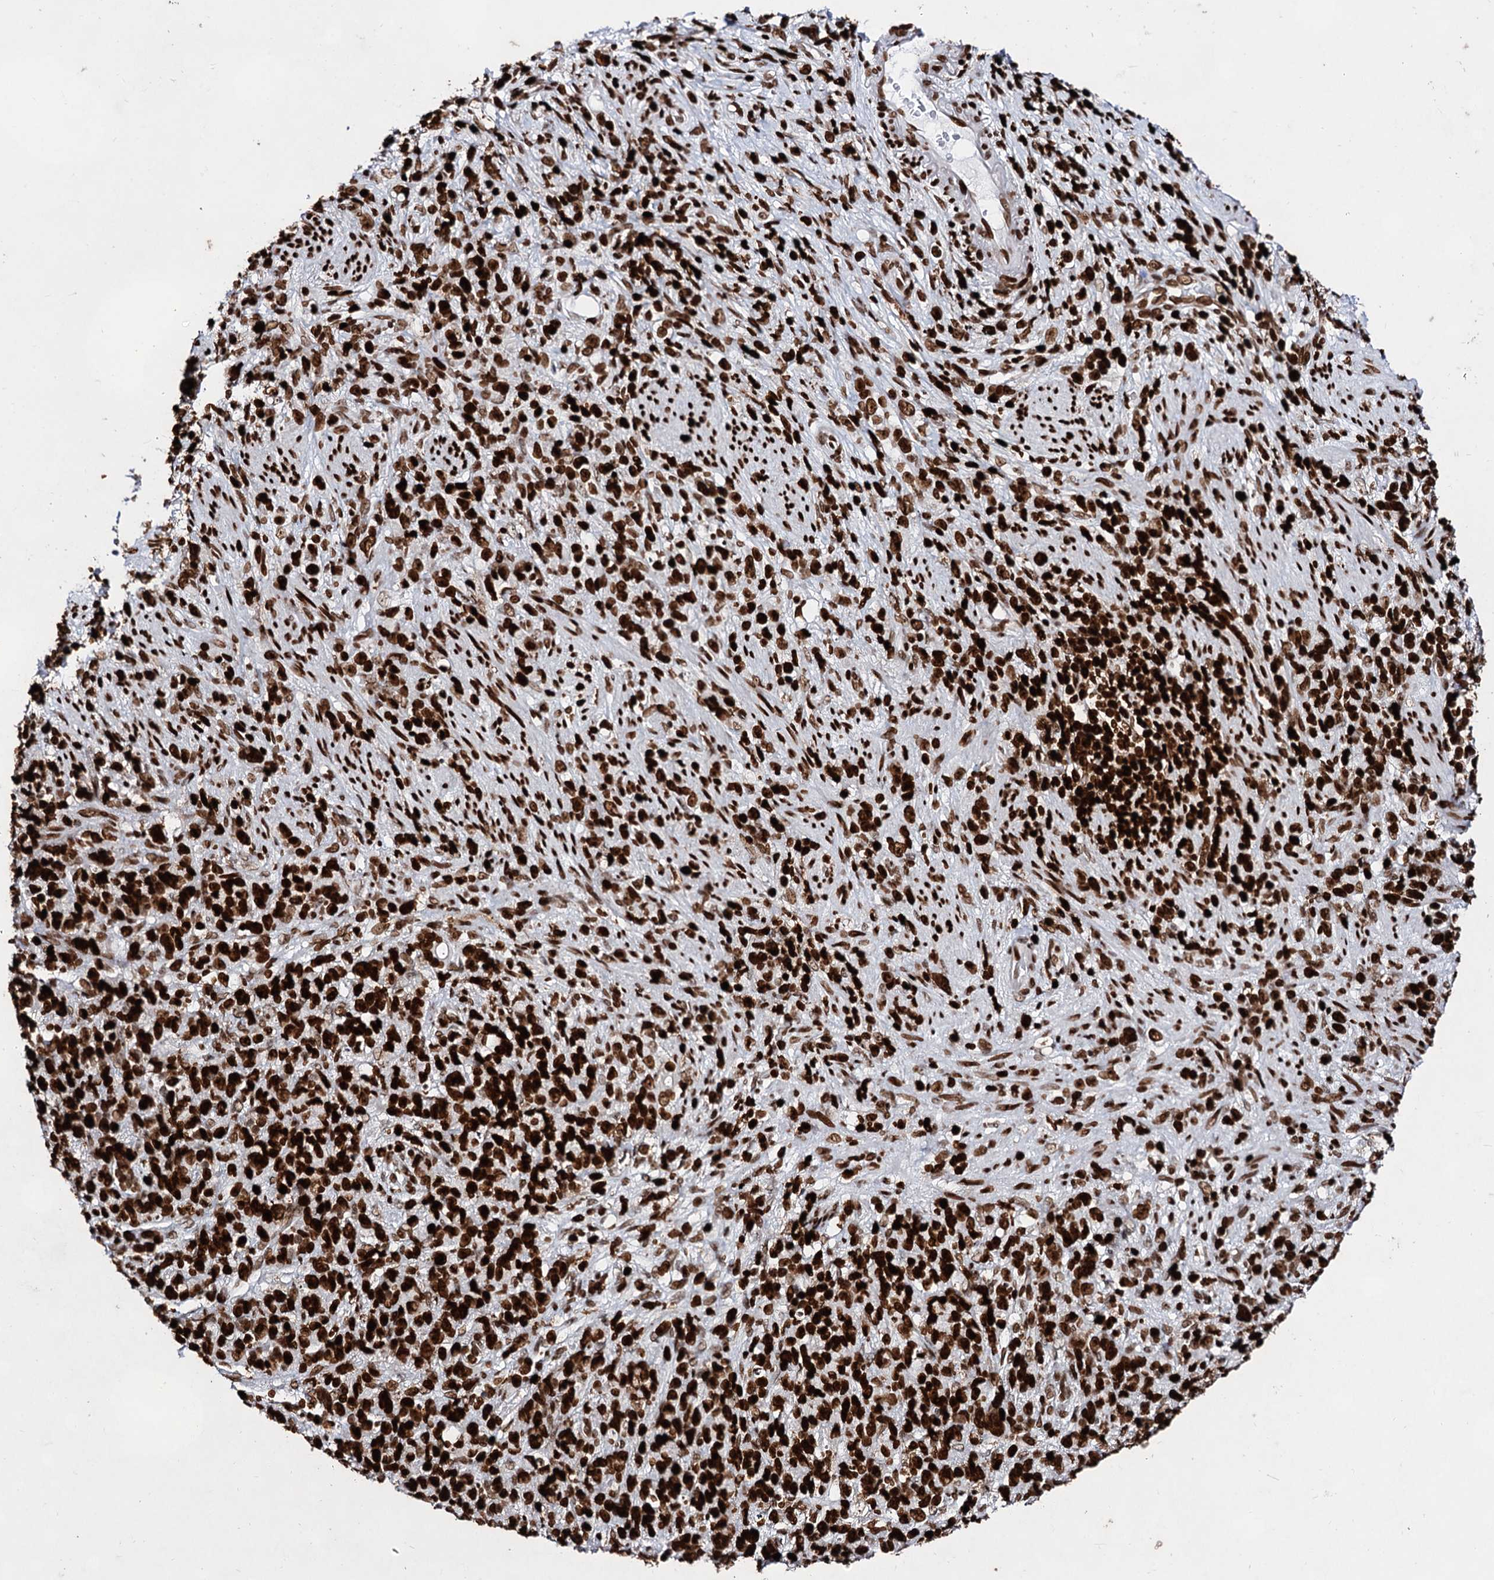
{"staining": {"intensity": "strong", "quantity": ">75%", "location": "nuclear"}, "tissue": "stomach cancer", "cell_type": "Tumor cells", "image_type": "cancer", "snomed": [{"axis": "morphology", "description": "Adenocarcinoma, NOS"}, {"axis": "topography", "description": "Stomach"}], "caption": "Immunohistochemical staining of human adenocarcinoma (stomach) shows strong nuclear protein staining in approximately >75% of tumor cells.", "gene": "HMGB2", "patient": {"sex": "female", "age": 79}}